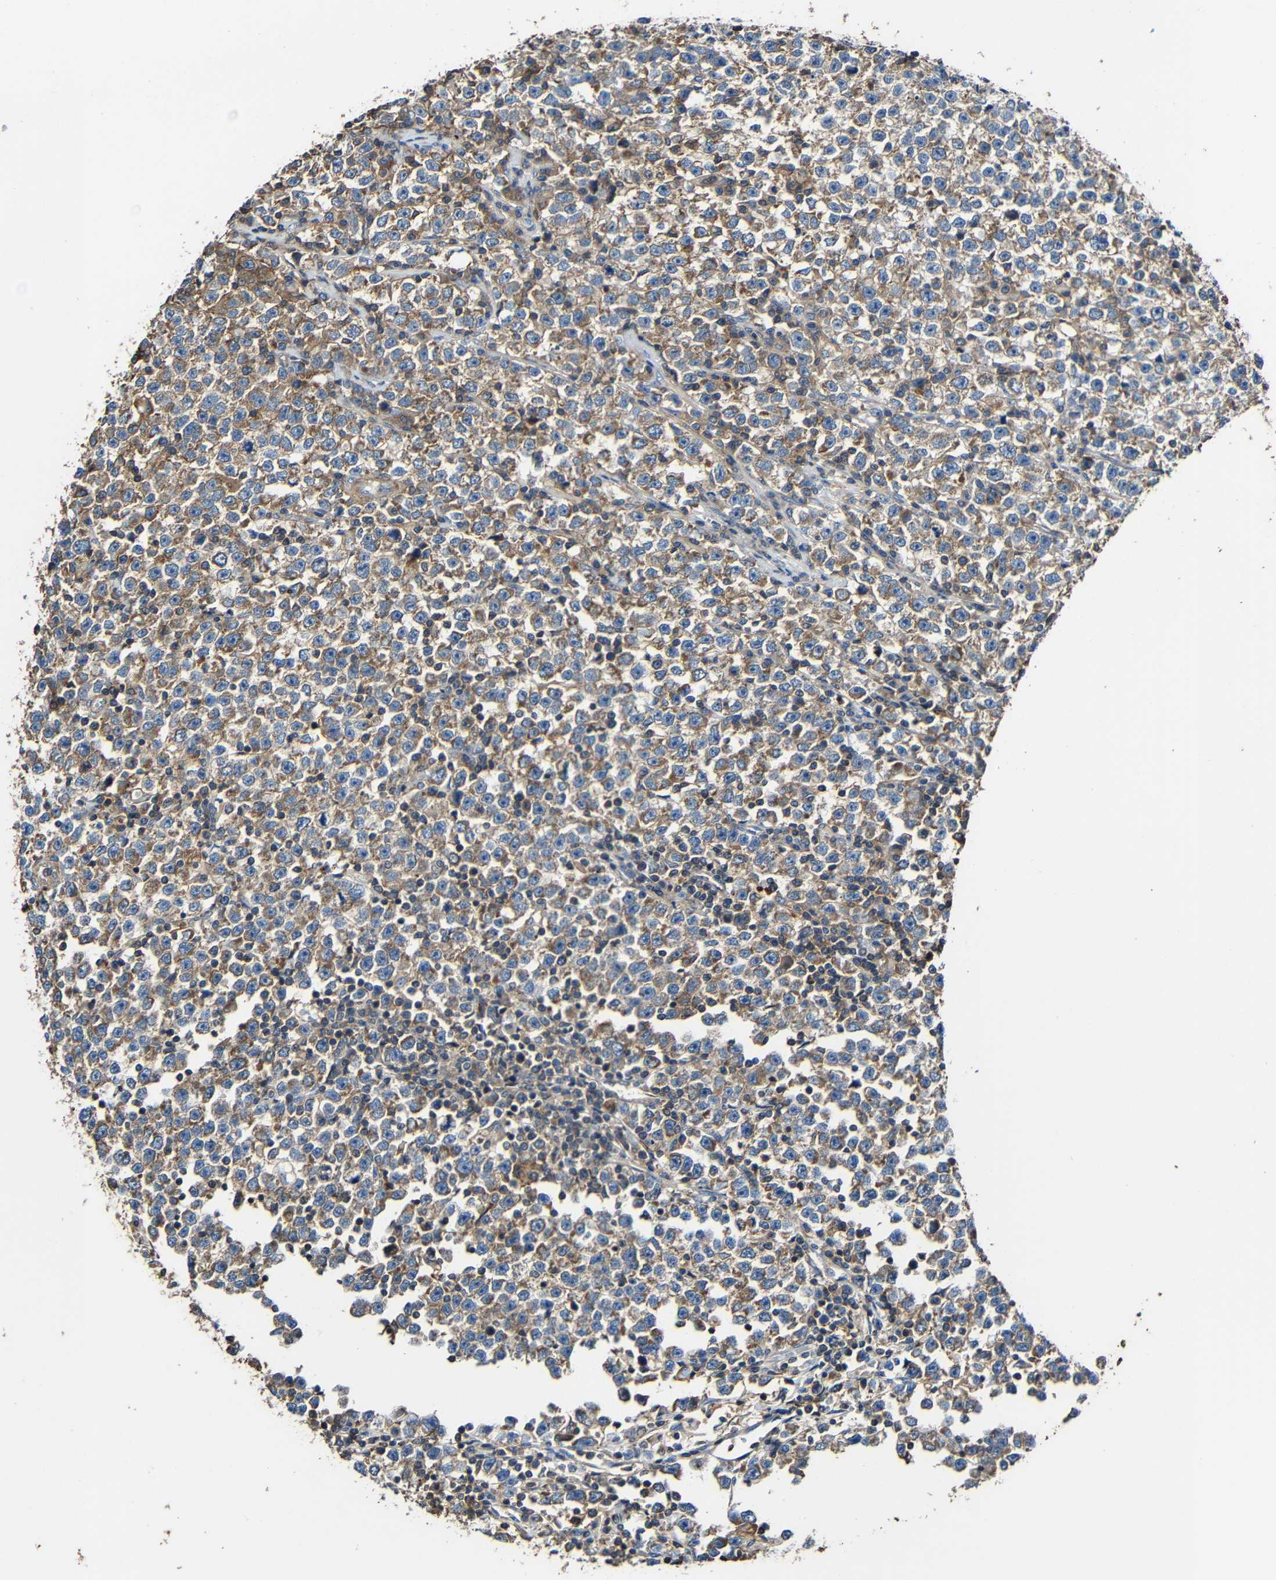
{"staining": {"intensity": "moderate", "quantity": ">75%", "location": "cytoplasmic/membranous"}, "tissue": "testis cancer", "cell_type": "Tumor cells", "image_type": "cancer", "snomed": [{"axis": "morphology", "description": "Seminoma, NOS"}, {"axis": "topography", "description": "Testis"}], "caption": "Immunohistochemistry (IHC) (DAB) staining of seminoma (testis) shows moderate cytoplasmic/membranous protein staining in approximately >75% of tumor cells. (DAB IHC with brightfield microscopy, high magnification).", "gene": "RHOT2", "patient": {"sex": "male", "age": 43}}